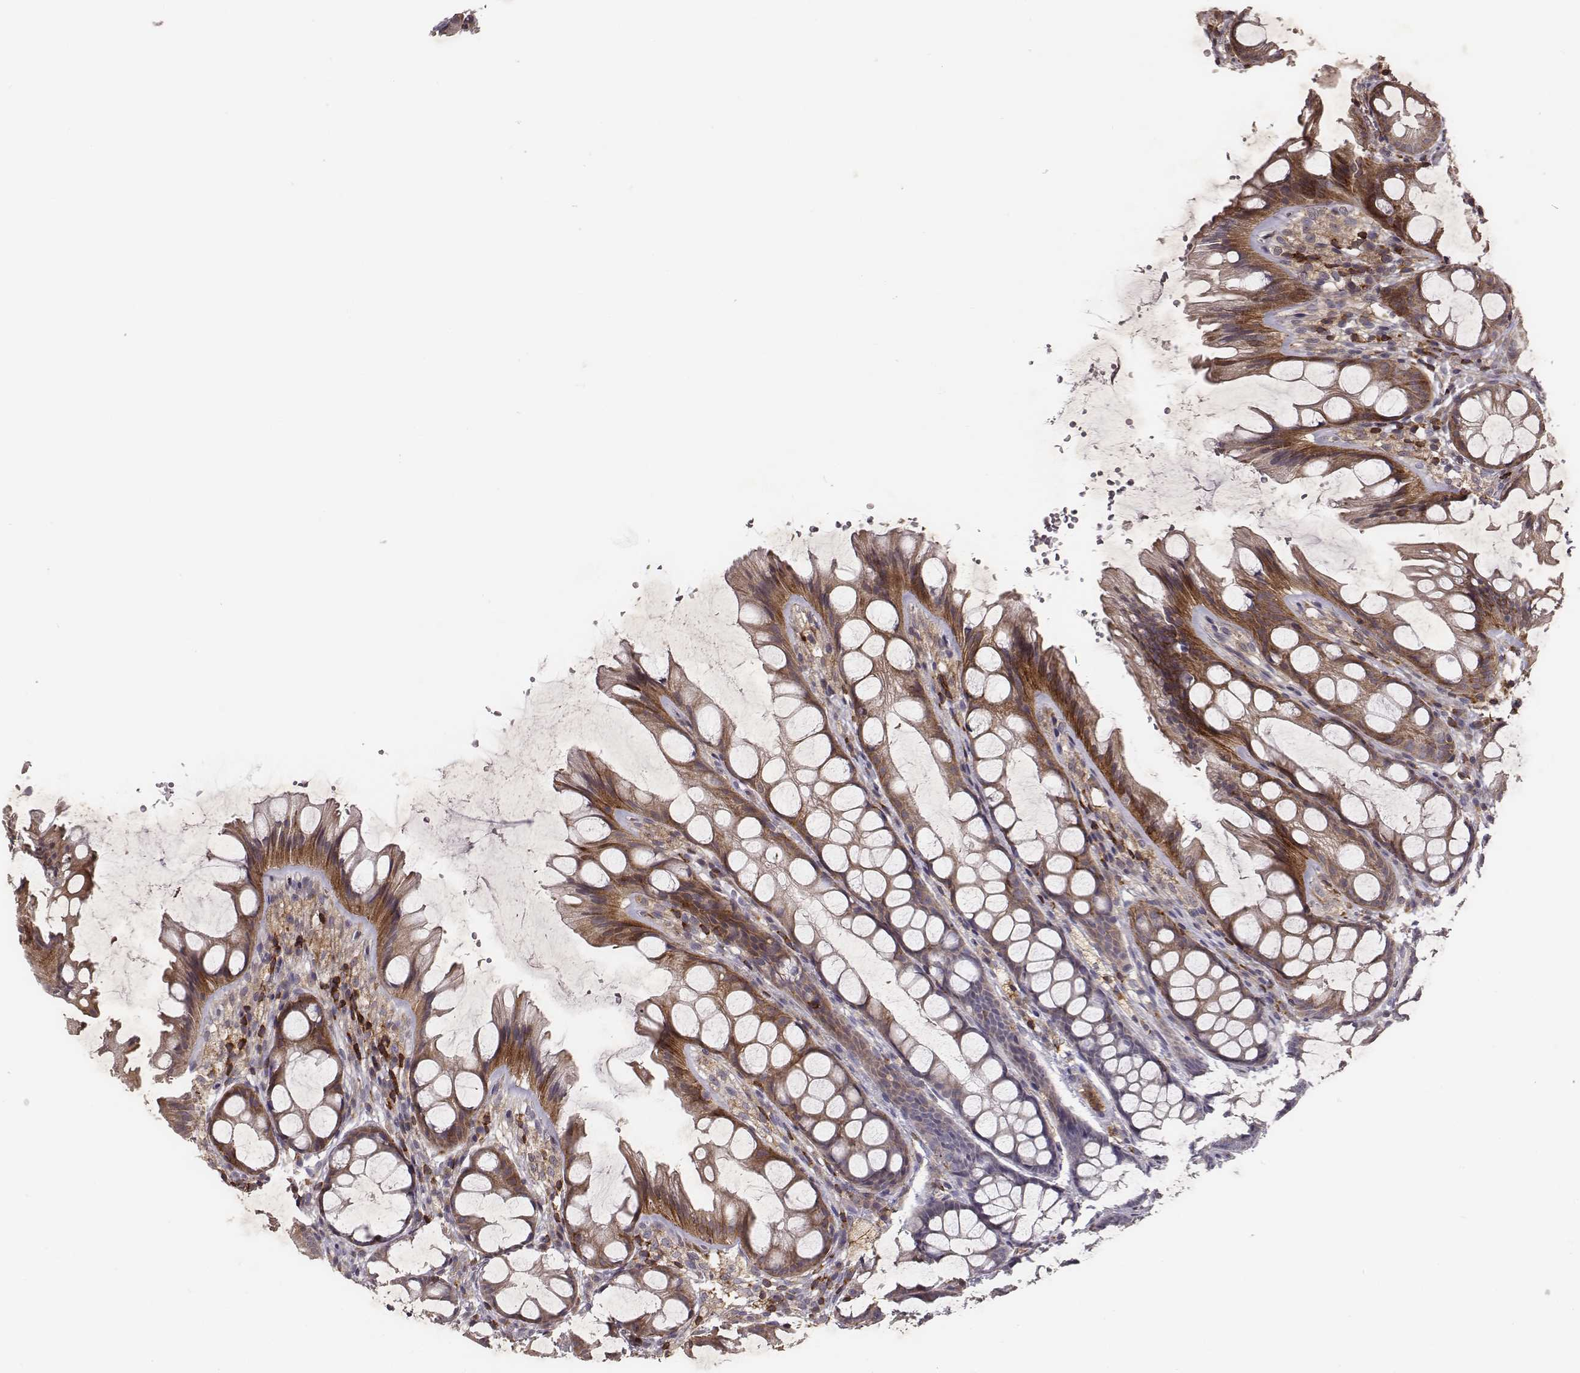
{"staining": {"intensity": "negative", "quantity": "none", "location": "none"}, "tissue": "colon", "cell_type": "Endothelial cells", "image_type": "normal", "snomed": [{"axis": "morphology", "description": "Normal tissue, NOS"}, {"axis": "topography", "description": "Colon"}], "caption": "An image of colon stained for a protein displays no brown staining in endothelial cells. (Stains: DAB (3,3'-diaminobenzidine) immunohistochemistry (IHC) with hematoxylin counter stain, Microscopy: brightfield microscopy at high magnification).", "gene": "PILRA", "patient": {"sex": "male", "age": 47}}